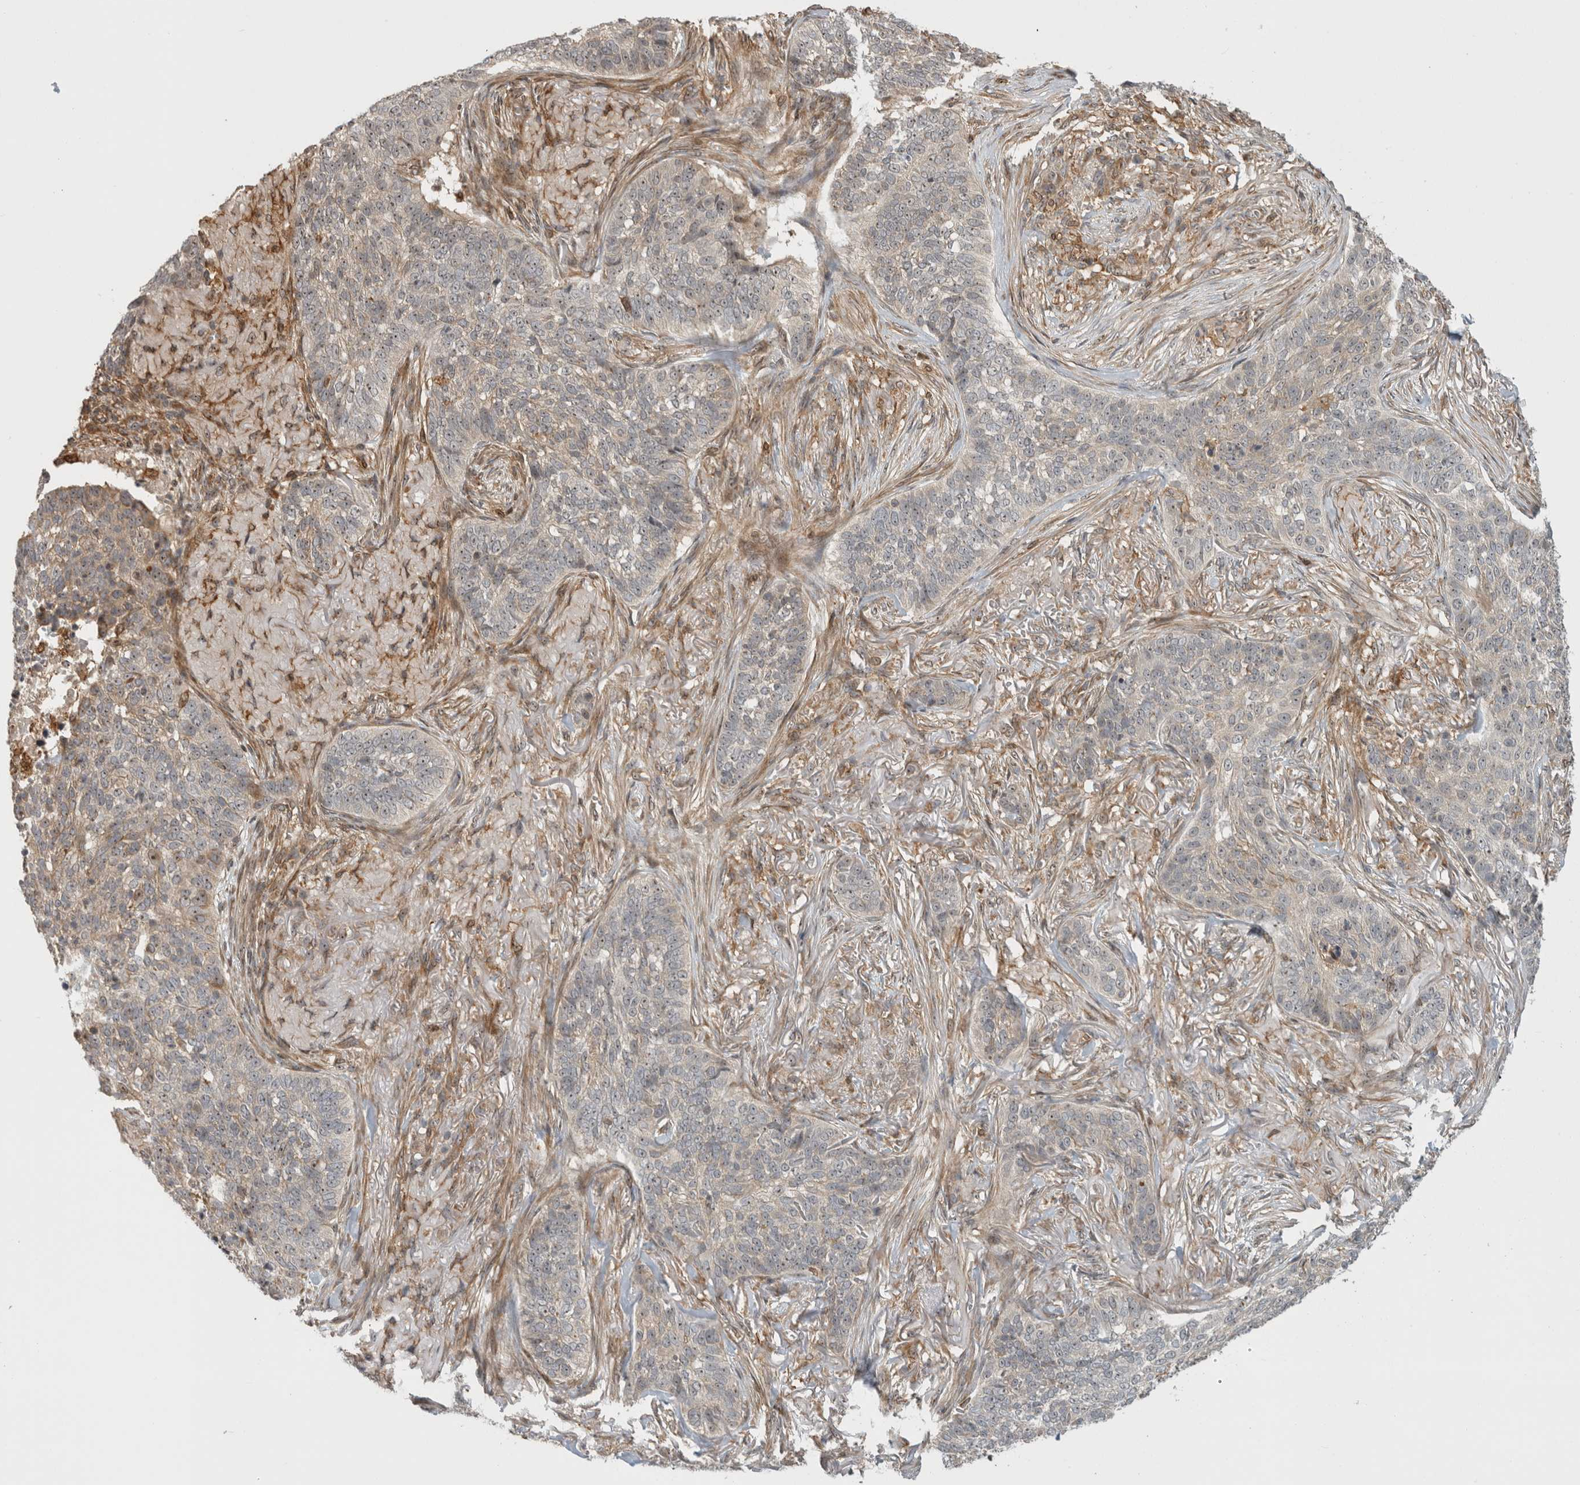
{"staining": {"intensity": "weak", "quantity": "<25%", "location": "nuclear"}, "tissue": "skin cancer", "cell_type": "Tumor cells", "image_type": "cancer", "snomed": [{"axis": "morphology", "description": "Basal cell carcinoma"}, {"axis": "topography", "description": "Skin"}], "caption": "A high-resolution histopathology image shows IHC staining of skin cancer, which exhibits no significant positivity in tumor cells.", "gene": "WASF2", "patient": {"sex": "male", "age": 85}}